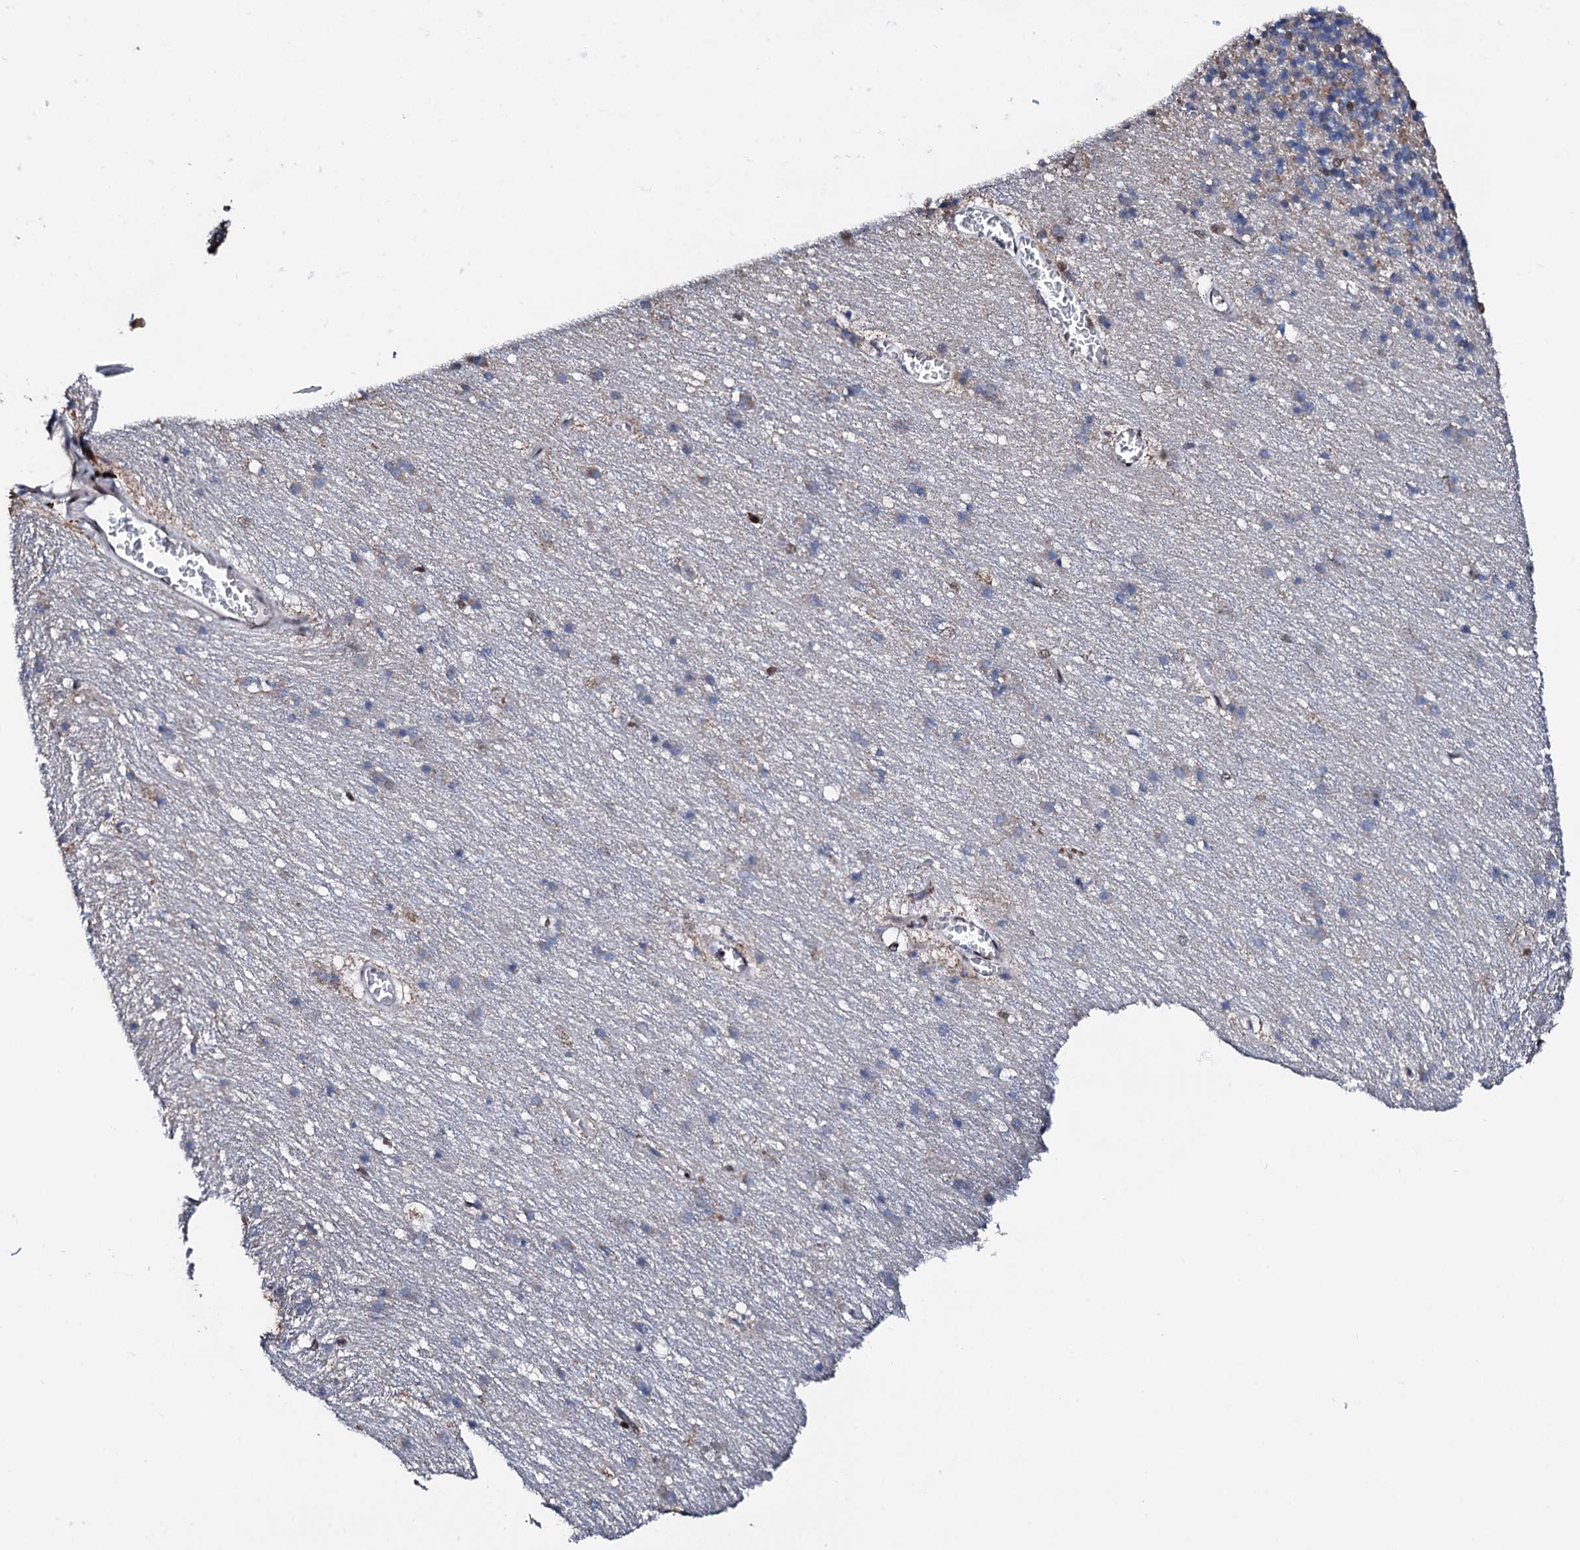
{"staining": {"intensity": "weak", "quantity": "25%-75%", "location": "cytoplasmic/membranous"}, "tissue": "cerebellum", "cell_type": "Cells in granular layer", "image_type": "normal", "snomed": [{"axis": "morphology", "description": "Normal tissue, NOS"}, {"axis": "topography", "description": "Cerebellum"}], "caption": "Cerebellum stained with immunohistochemistry displays weak cytoplasmic/membranous positivity in approximately 25%-75% of cells in granular layer.", "gene": "KIF18A", "patient": {"sex": "male", "age": 54}}